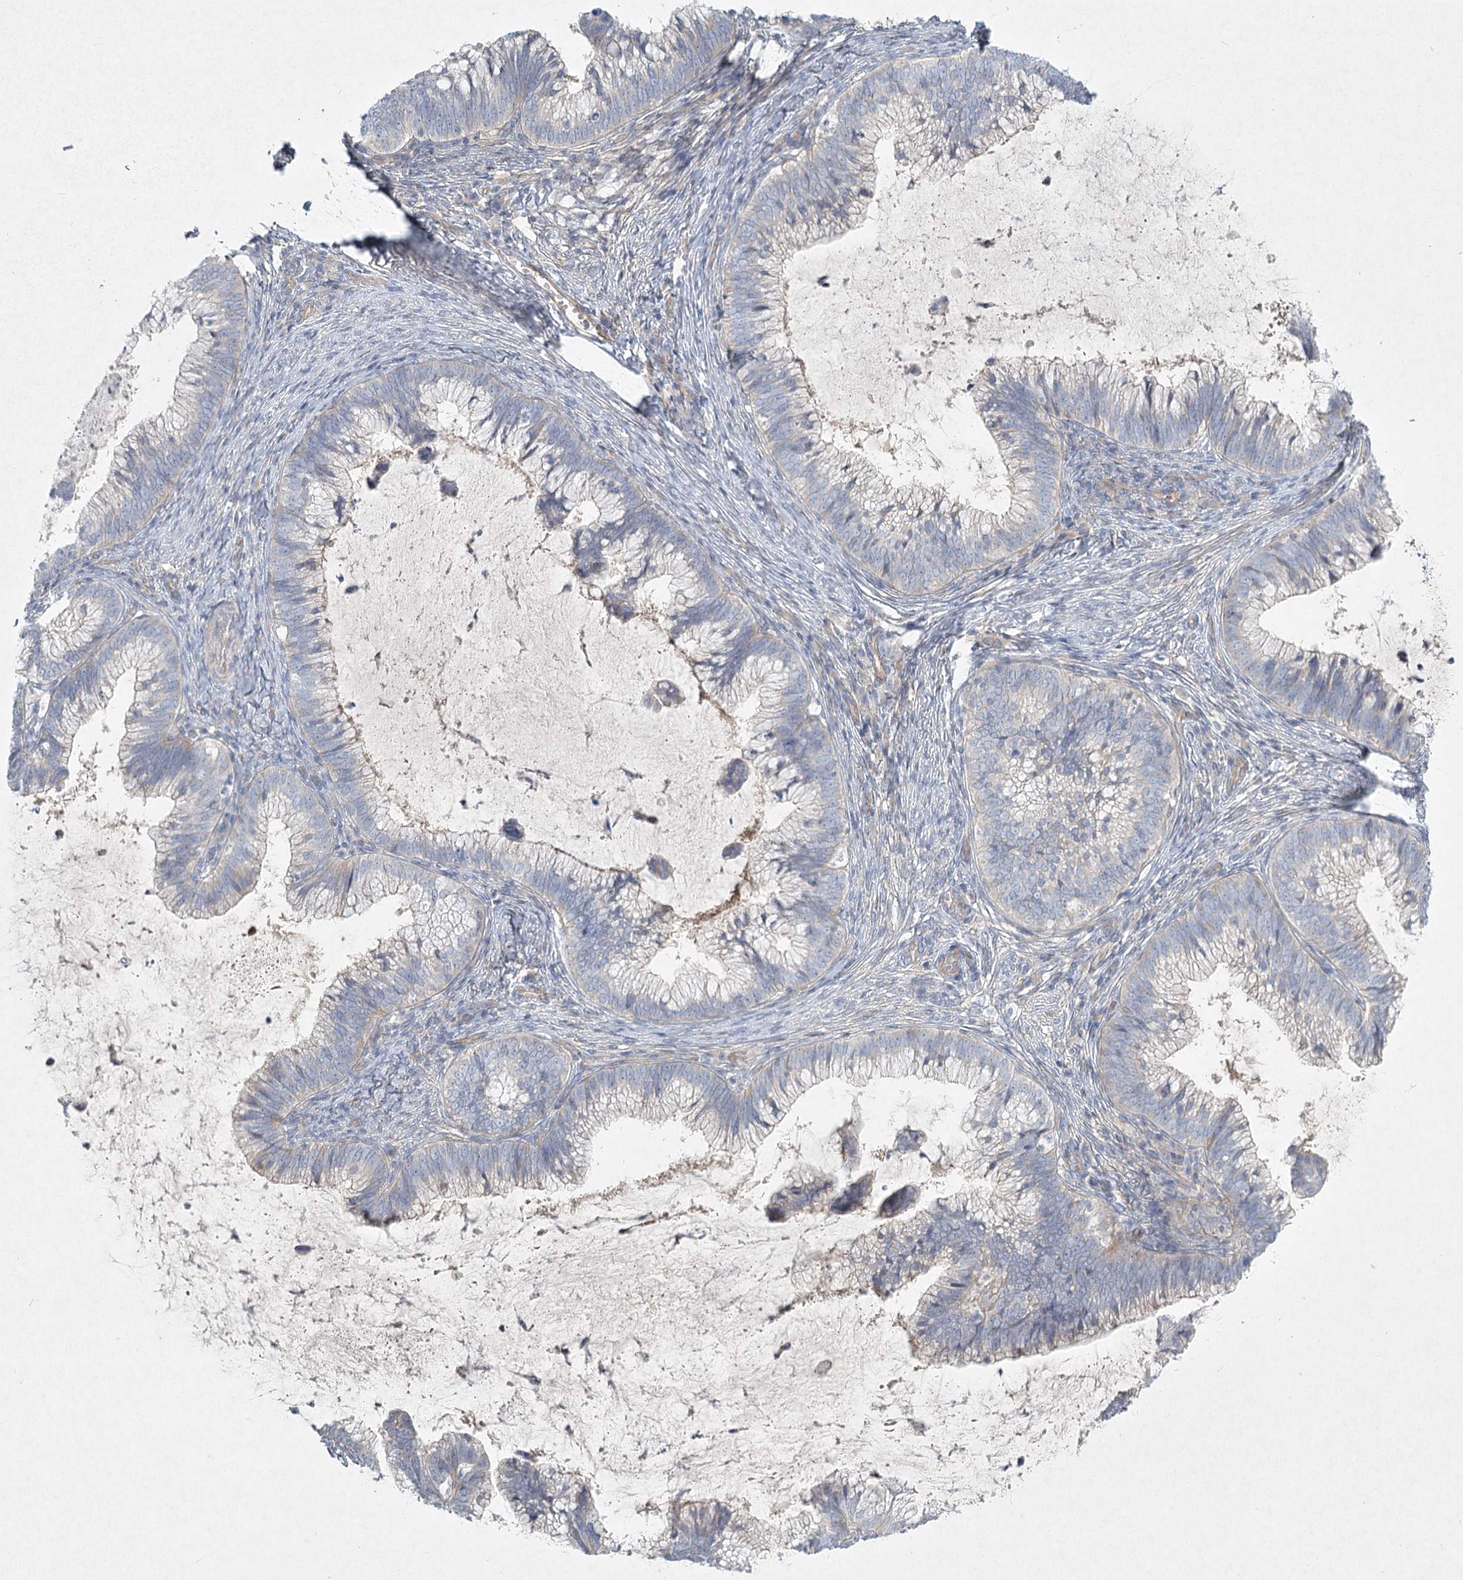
{"staining": {"intensity": "negative", "quantity": "none", "location": "none"}, "tissue": "cervical cancer", "cell_type": "Tumor cells", "image_type": "cancer", "snomed": [{"axis": "morphology", "description": "Adenocarcinoma, NOS"}, {"axis": "topography", "description": "Cervix"}], "caption": "Human cervical adenocarcinoma stained for a protein using immunohistochemistry shows no expression in tumor cells.", "gene": "DNMBP", "patient": {"sex": "female", "age": 36}}